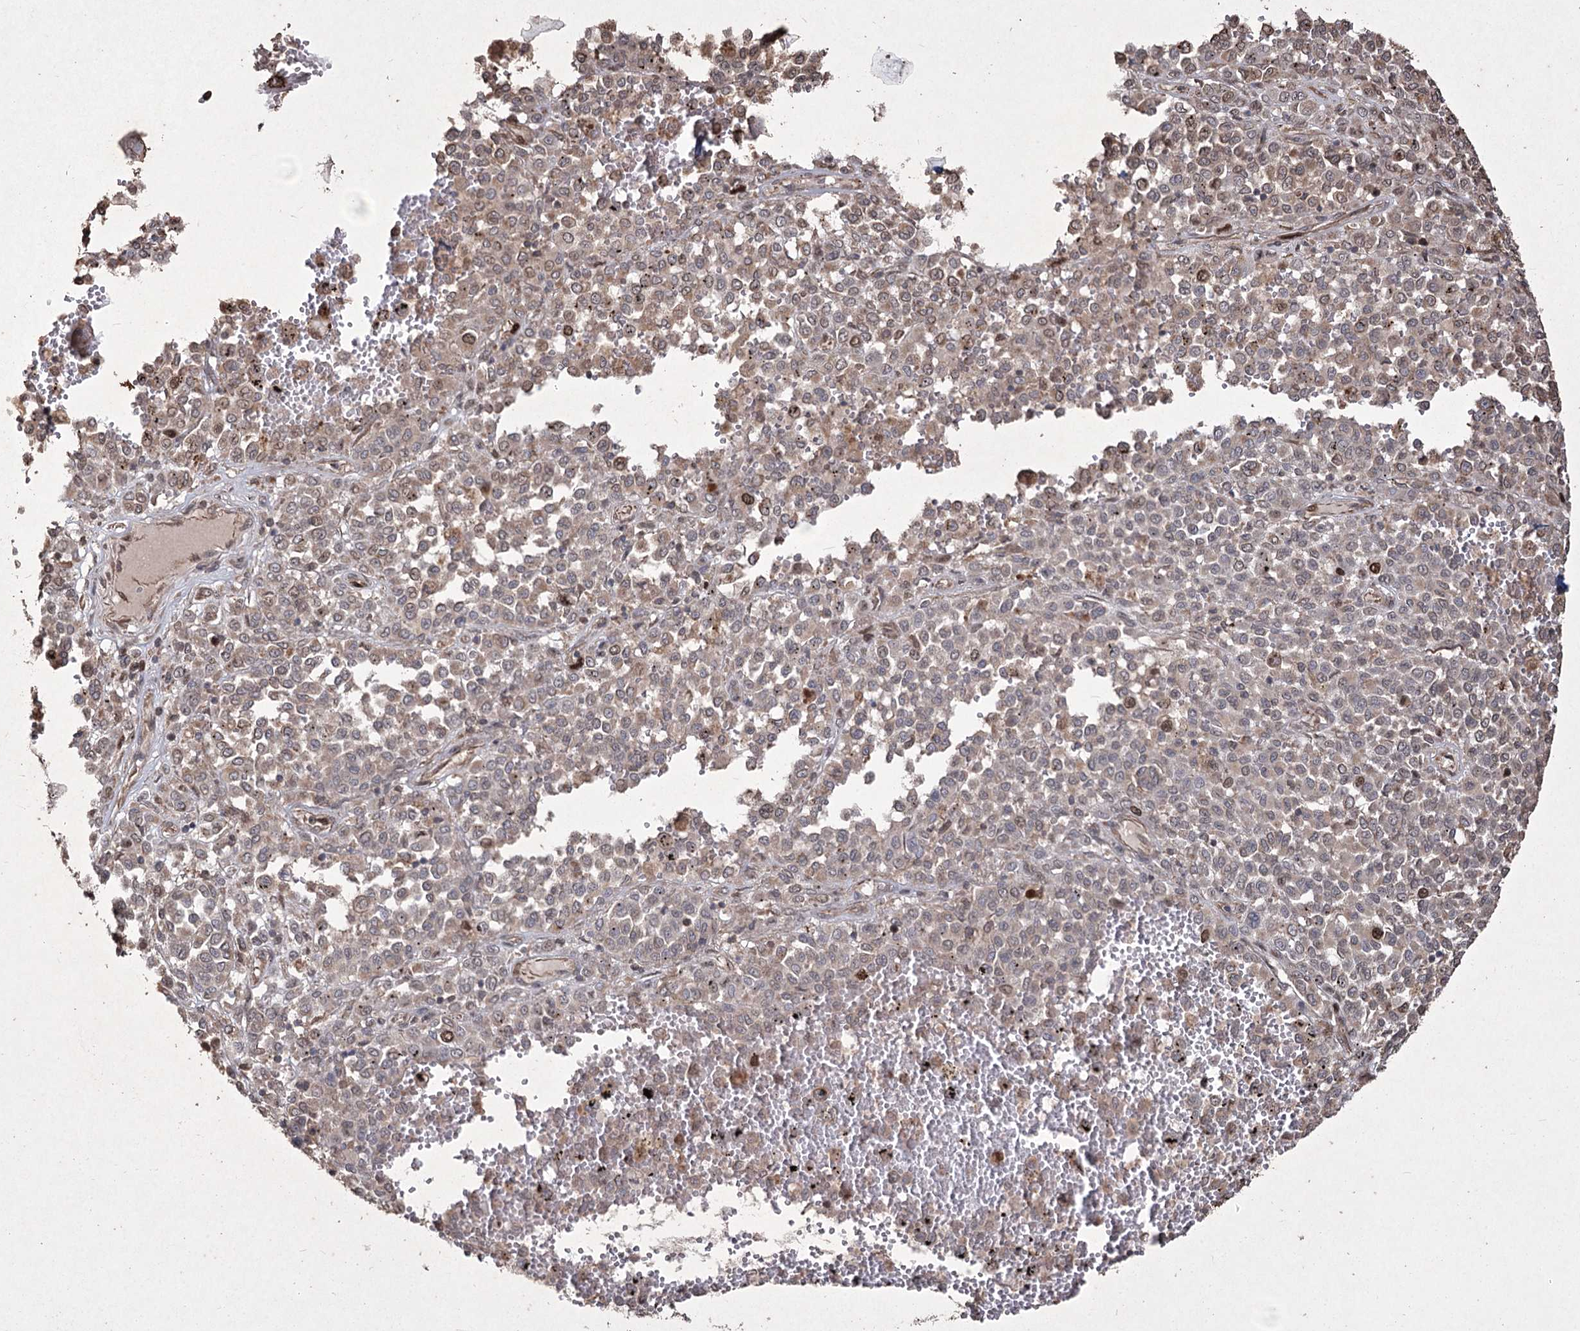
{"staining": {"intensity": "moderate", "quantity": "<25%", "location": "nuclear"}, "tissue": "melanoma", "cell_type": "Tumor cells", "image_type": "cancer", "snomed": [{"axis": "morphology", "description": "Malignant melanoma, Metastatic site"}, {"axis": "topography", "description": "Pancreas"}], "caption": "Approximately <25% of tumor cells in malignant melanoma (metastatic site) demonstrate moderate nuclear protein expression as visualized by brown immunohistochemical staining.", "gene": "PRC1", "patient": {"sex": "female", "age": 30}}